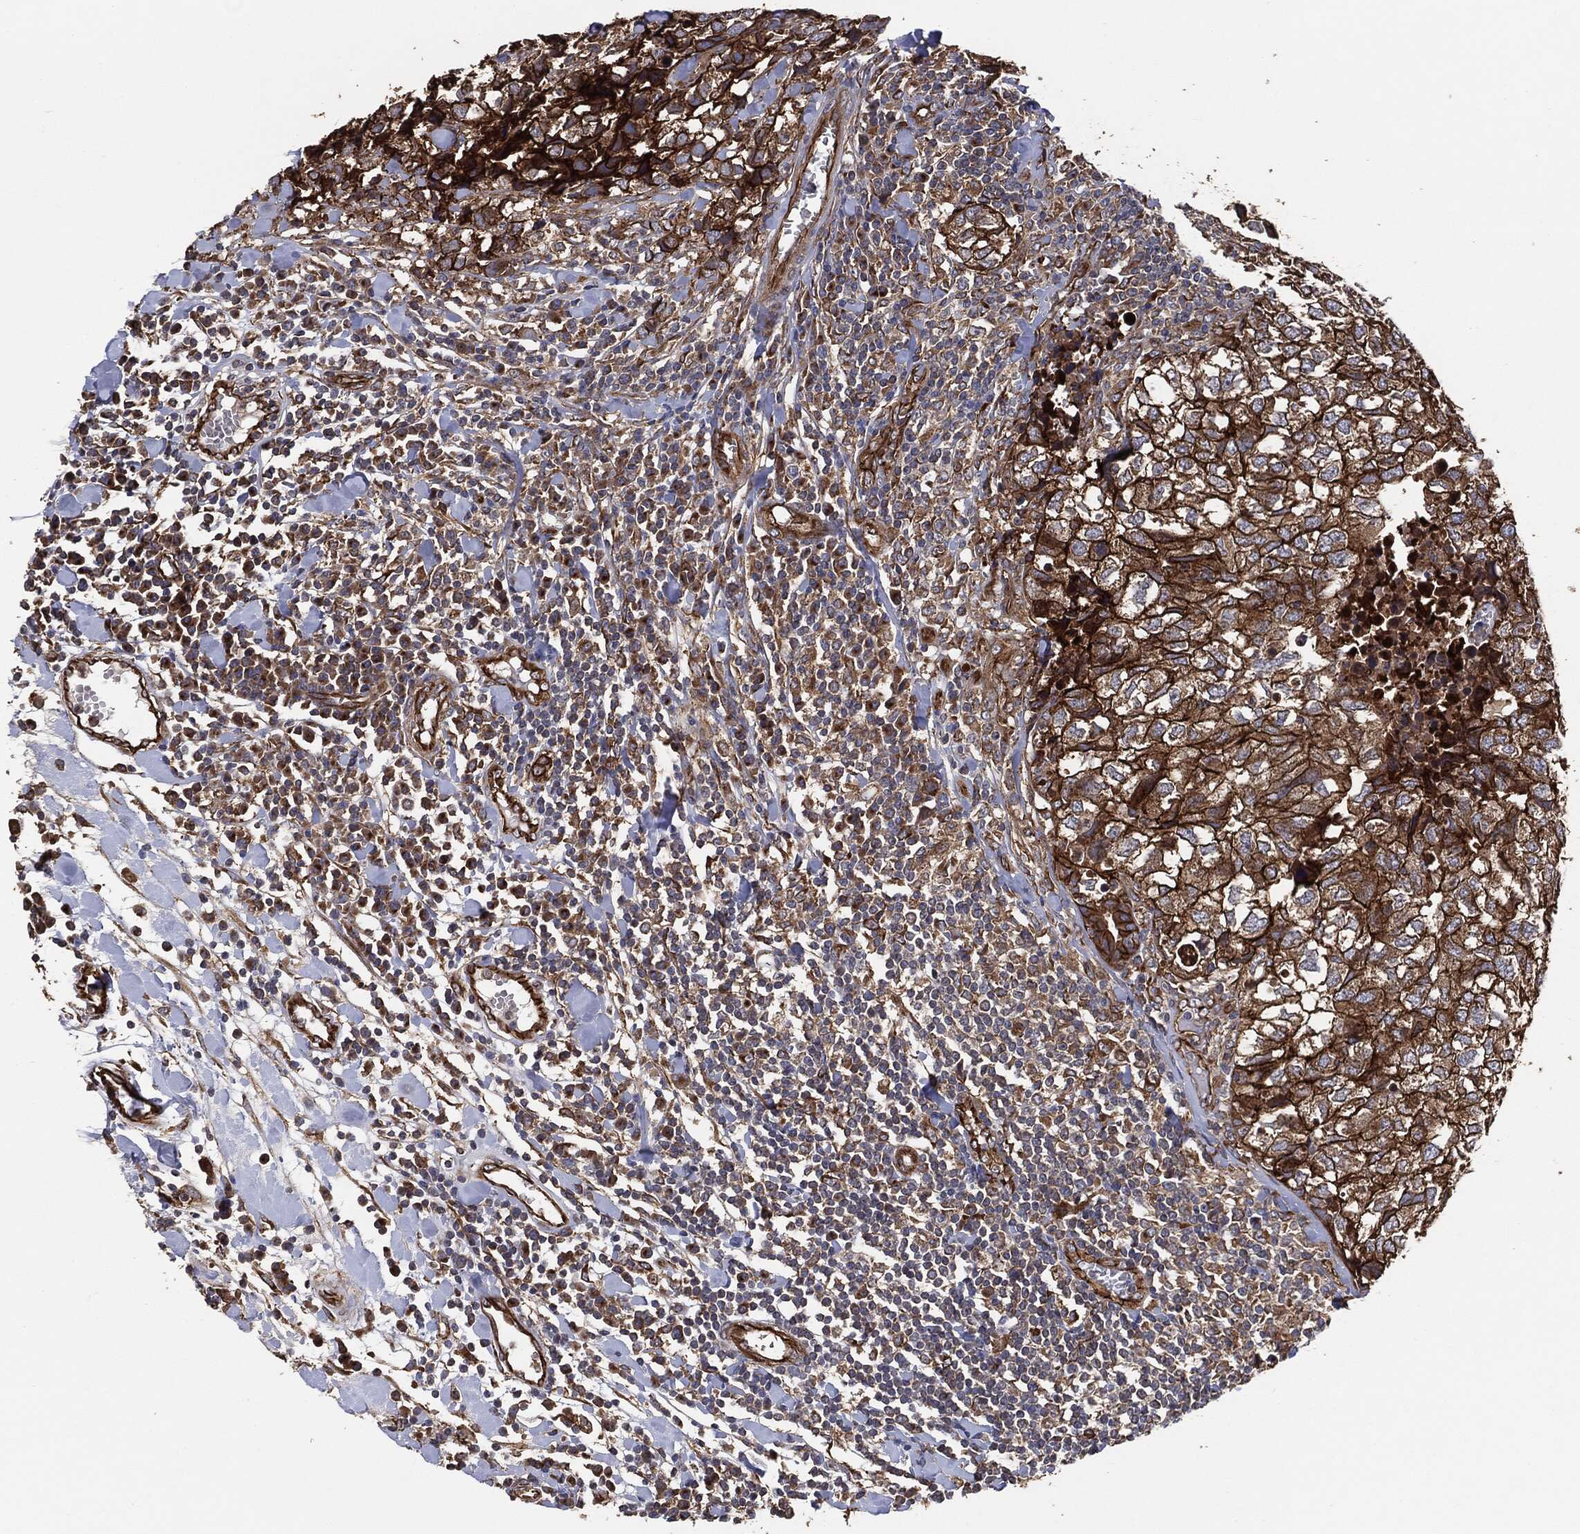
{"staining": {"intensity": "strong", "quantity": "25%-75%", "location": "cytoplasmic/membranous"}, "tissue": "breast cancer", "cell_type": "Tumor cells", "image_type": "cancer", "snomed": [{"axis": "morphology", "description": "Duct carcinoma"}, {"axis": "topography", "description": "Breast"}], "caption": "IHC micrograph of human breast cancer stained for a protein (brown), which exhibits high levels of strong cytoplasmic/membranous positivity in approximately 25%-75% of tumor cells.", "gene": "CTNNA1", "patient": {"sex": "female", "age": 30}}